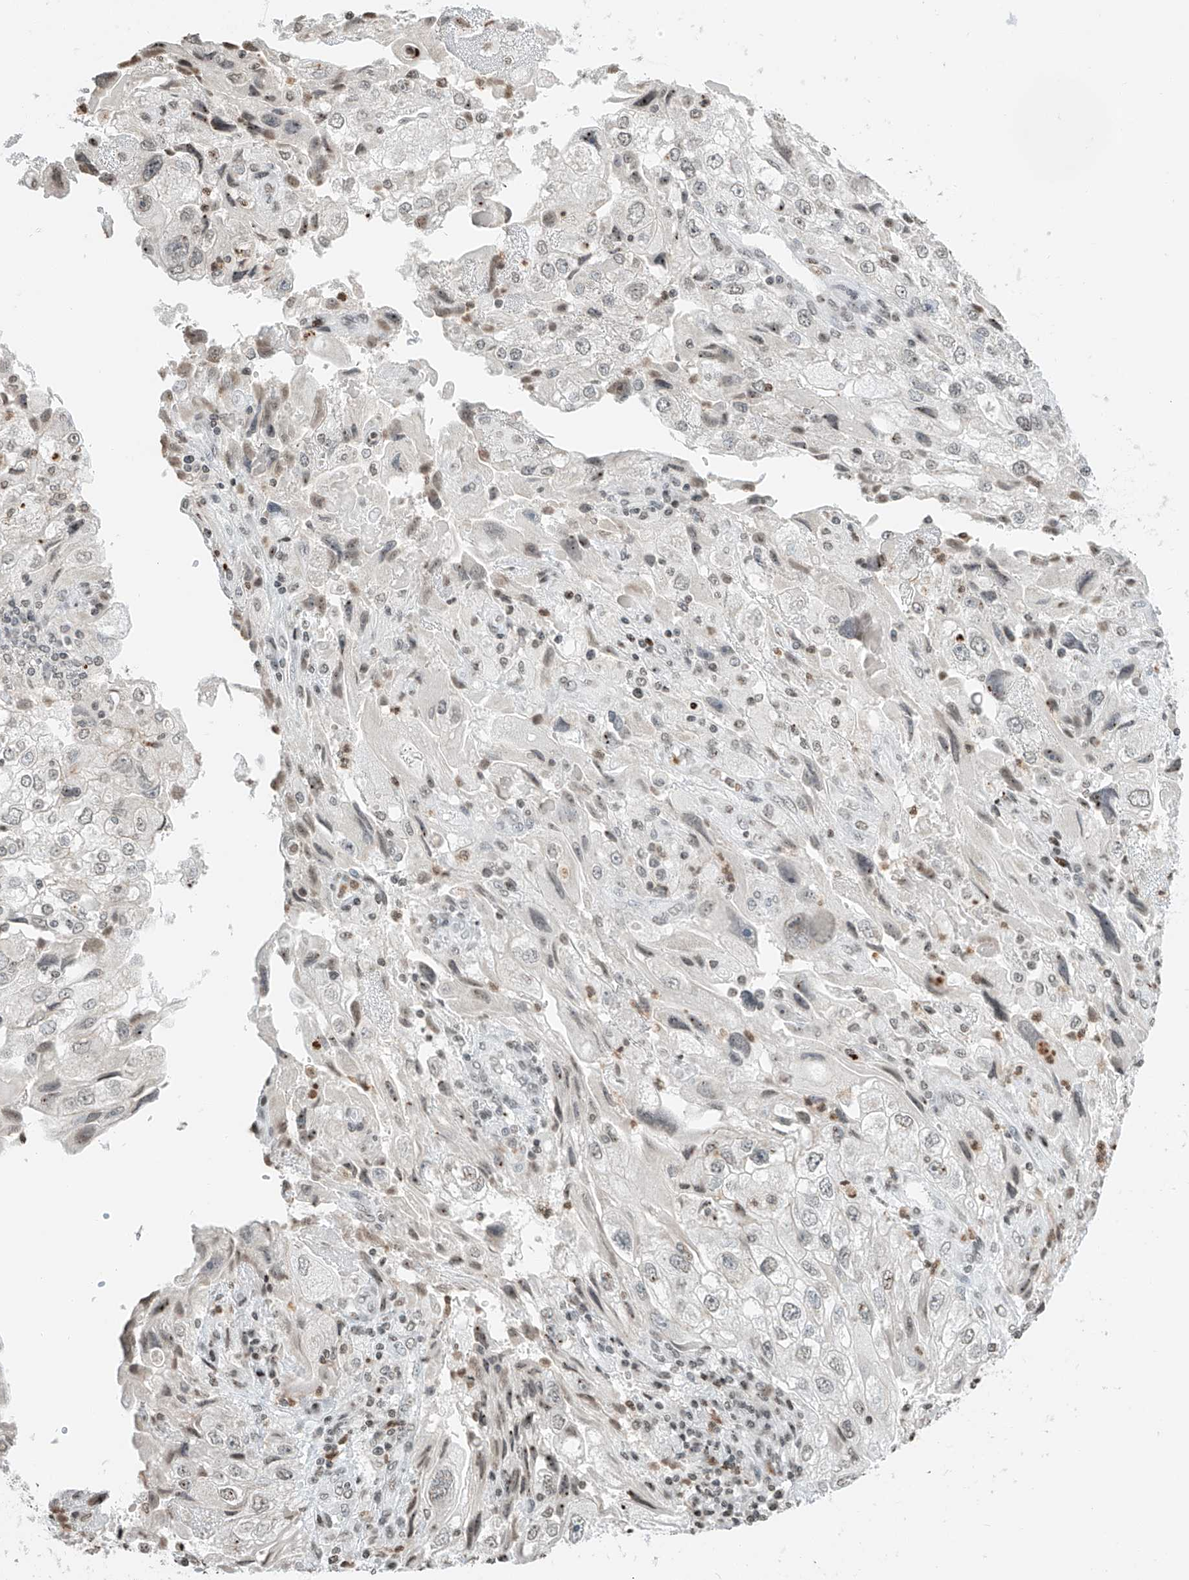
{"staining": {"intensity": "weak", "quantity": "<25%", "location": "nuclear"}, "tissue": "endometrial cancer", "cell_type": "Tumor cells", "image_type": "cancer", "snomed": [{"axis": "morphology", "description": "Adenocarcinoma, NOS"}, {"axis": "topography", "description": "Endometrium"}], "caption": "Immunohistochemical staining of human adenocarcinoma (endometrial) demonstrates no significant positivity in tumor cells.", "gene": "C17orf58", "patient": {"sex": "female", "age": 49}}